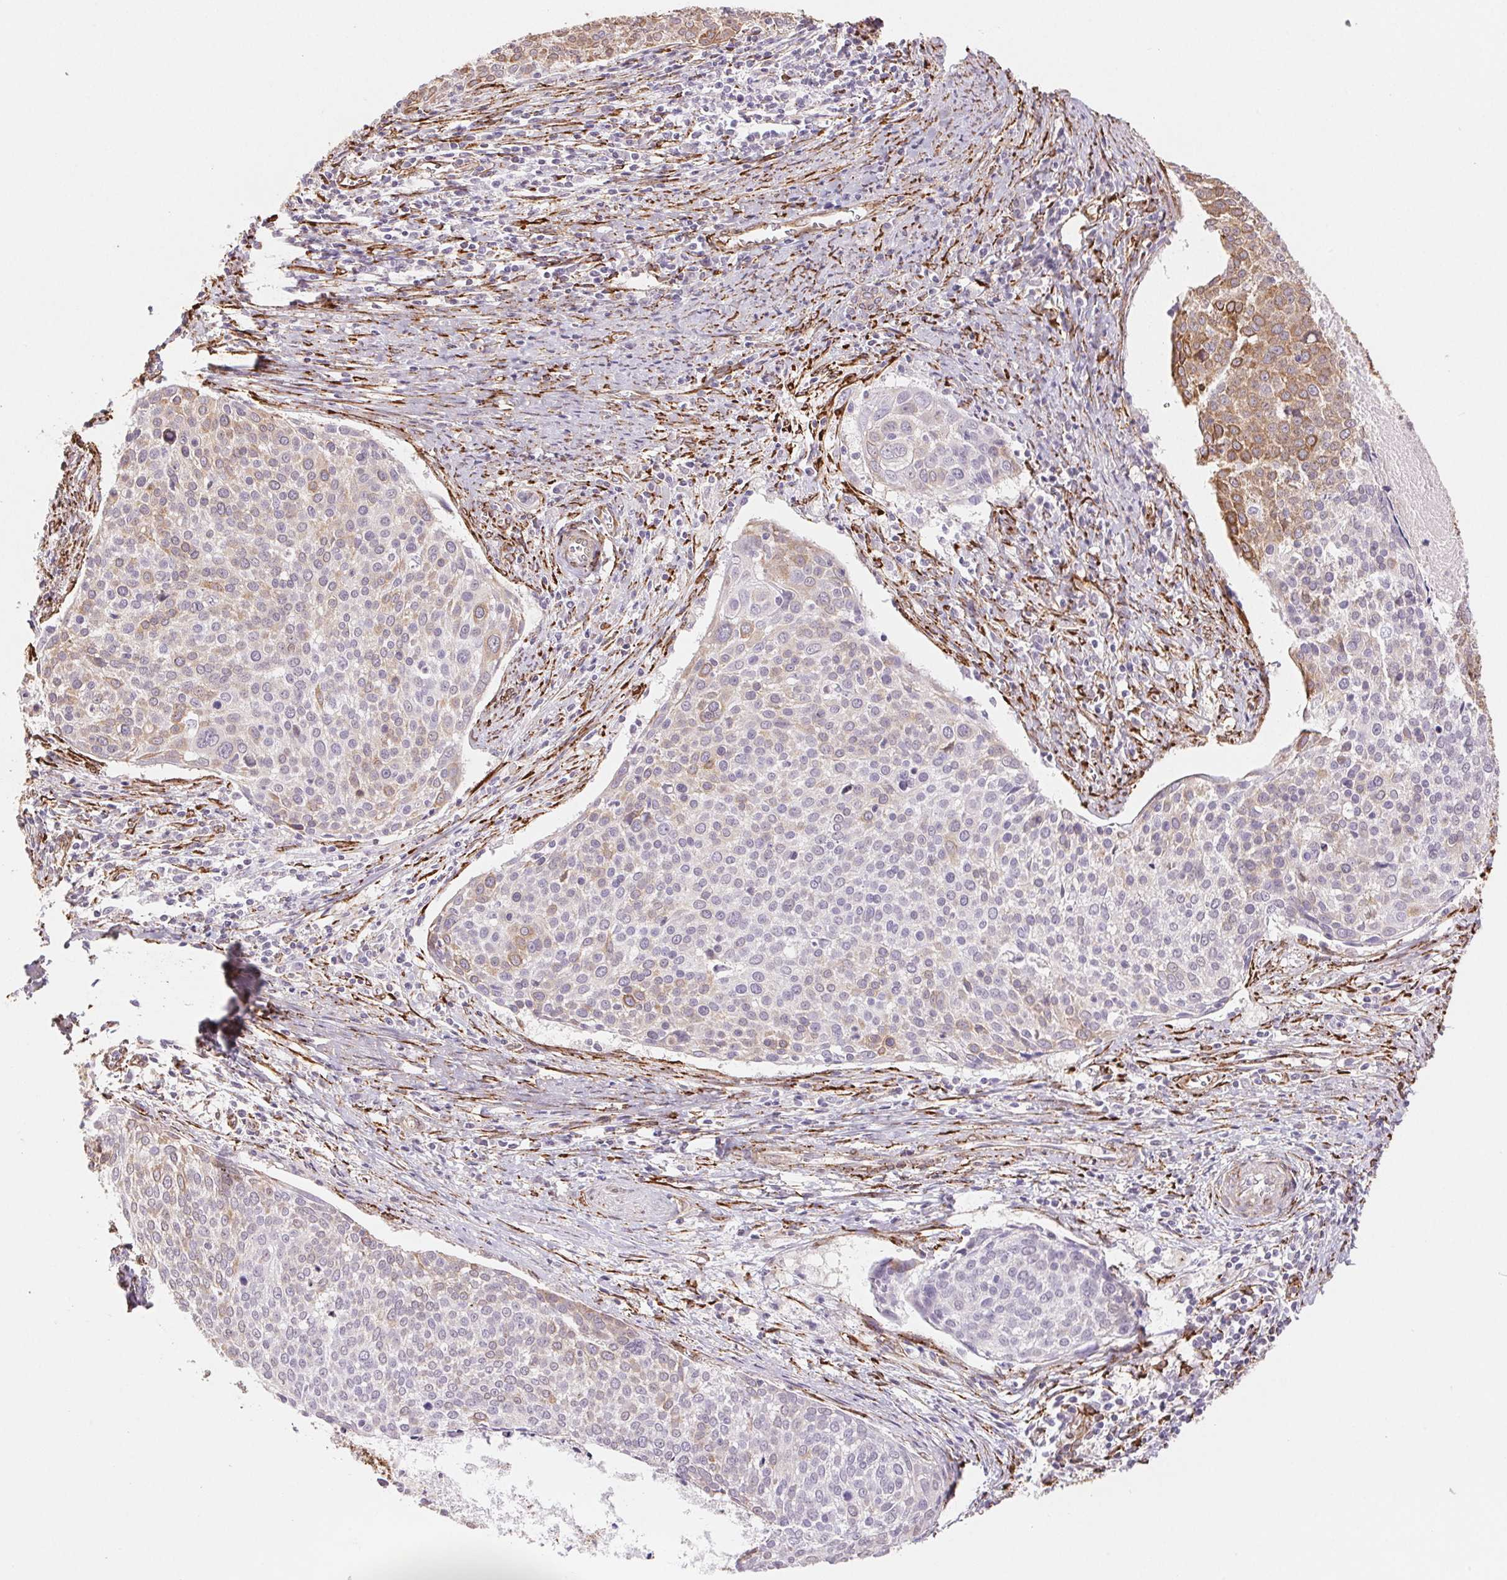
{"staining": {"intensity": "weak", "quantity": "<25%", "location": "cytoplasmic/membranous"}, "tissue": "cervical cancer", "cell_type": "Tumor cells", "image_type": "cancer", "snomed": [{"axis": "morphology", "description": "Squamous cell carcinoma, NOS"}, {"axis": "topography", "description": "Cervix"}], "caption": "Squamous cell carcinoma (cervical) was stained to show a protein in brown. There is no significant expression in tumor cells.", "gene": "FKBP10", "patient": {"sex": "female", "age": 39}}